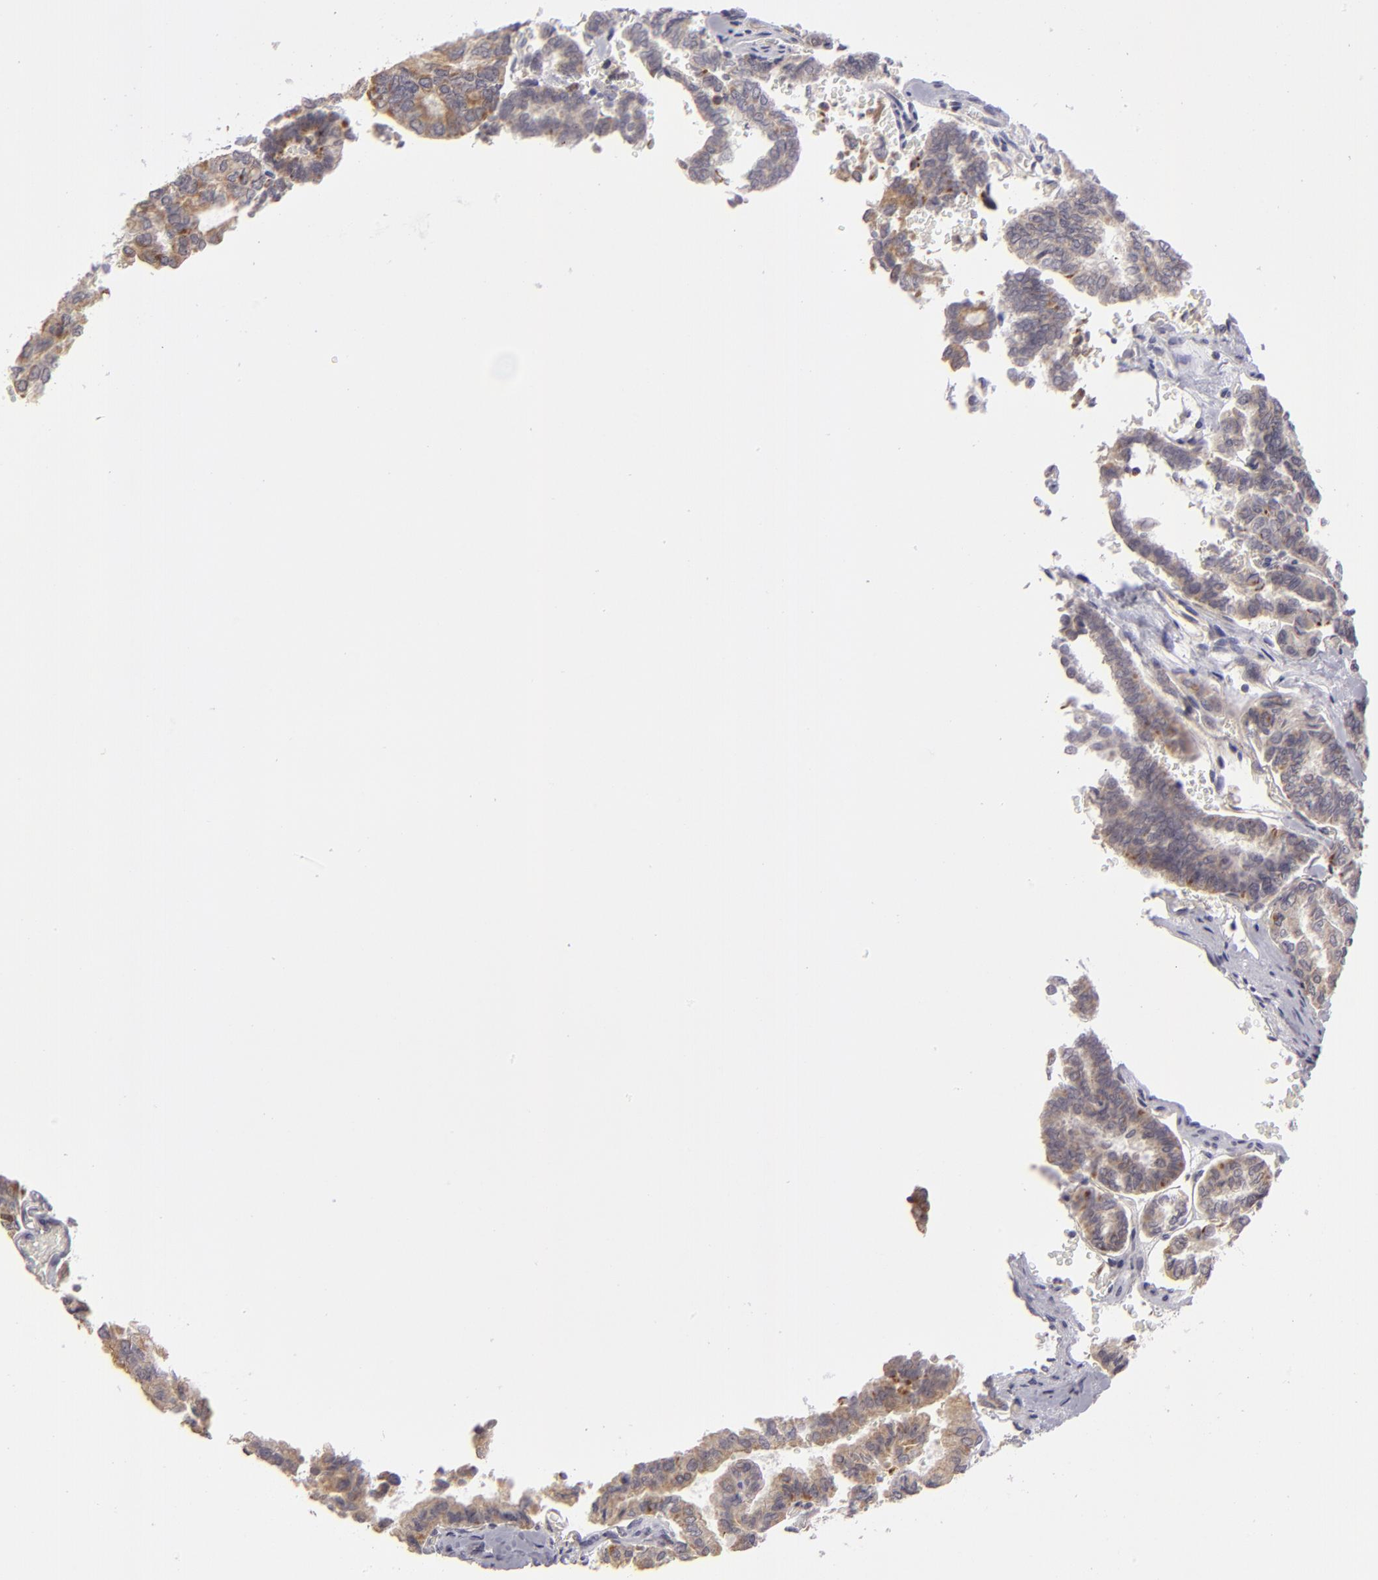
{"staining": {"intensity": "moderate", "quantity": ">75%", "location": "cytoplasmic/membranous"}, "tissue": "thyroid cancer", "cell_type": "Tumor cells", "image_type": "cancer", "snomed": [{"axis": "morphology", "description": "Papillary adenocarcinoma, NOS"}, {"axis": "topography", "description": "Thyroid gland"}], "caption": "Papillary adenocarcinoma (thyroid) stained for a protein reveals moderate cytoplasmic/membranous positivity in tumor cells.", "gene": "ZNF175", "patient": {"sex": "female", "age": 35}}